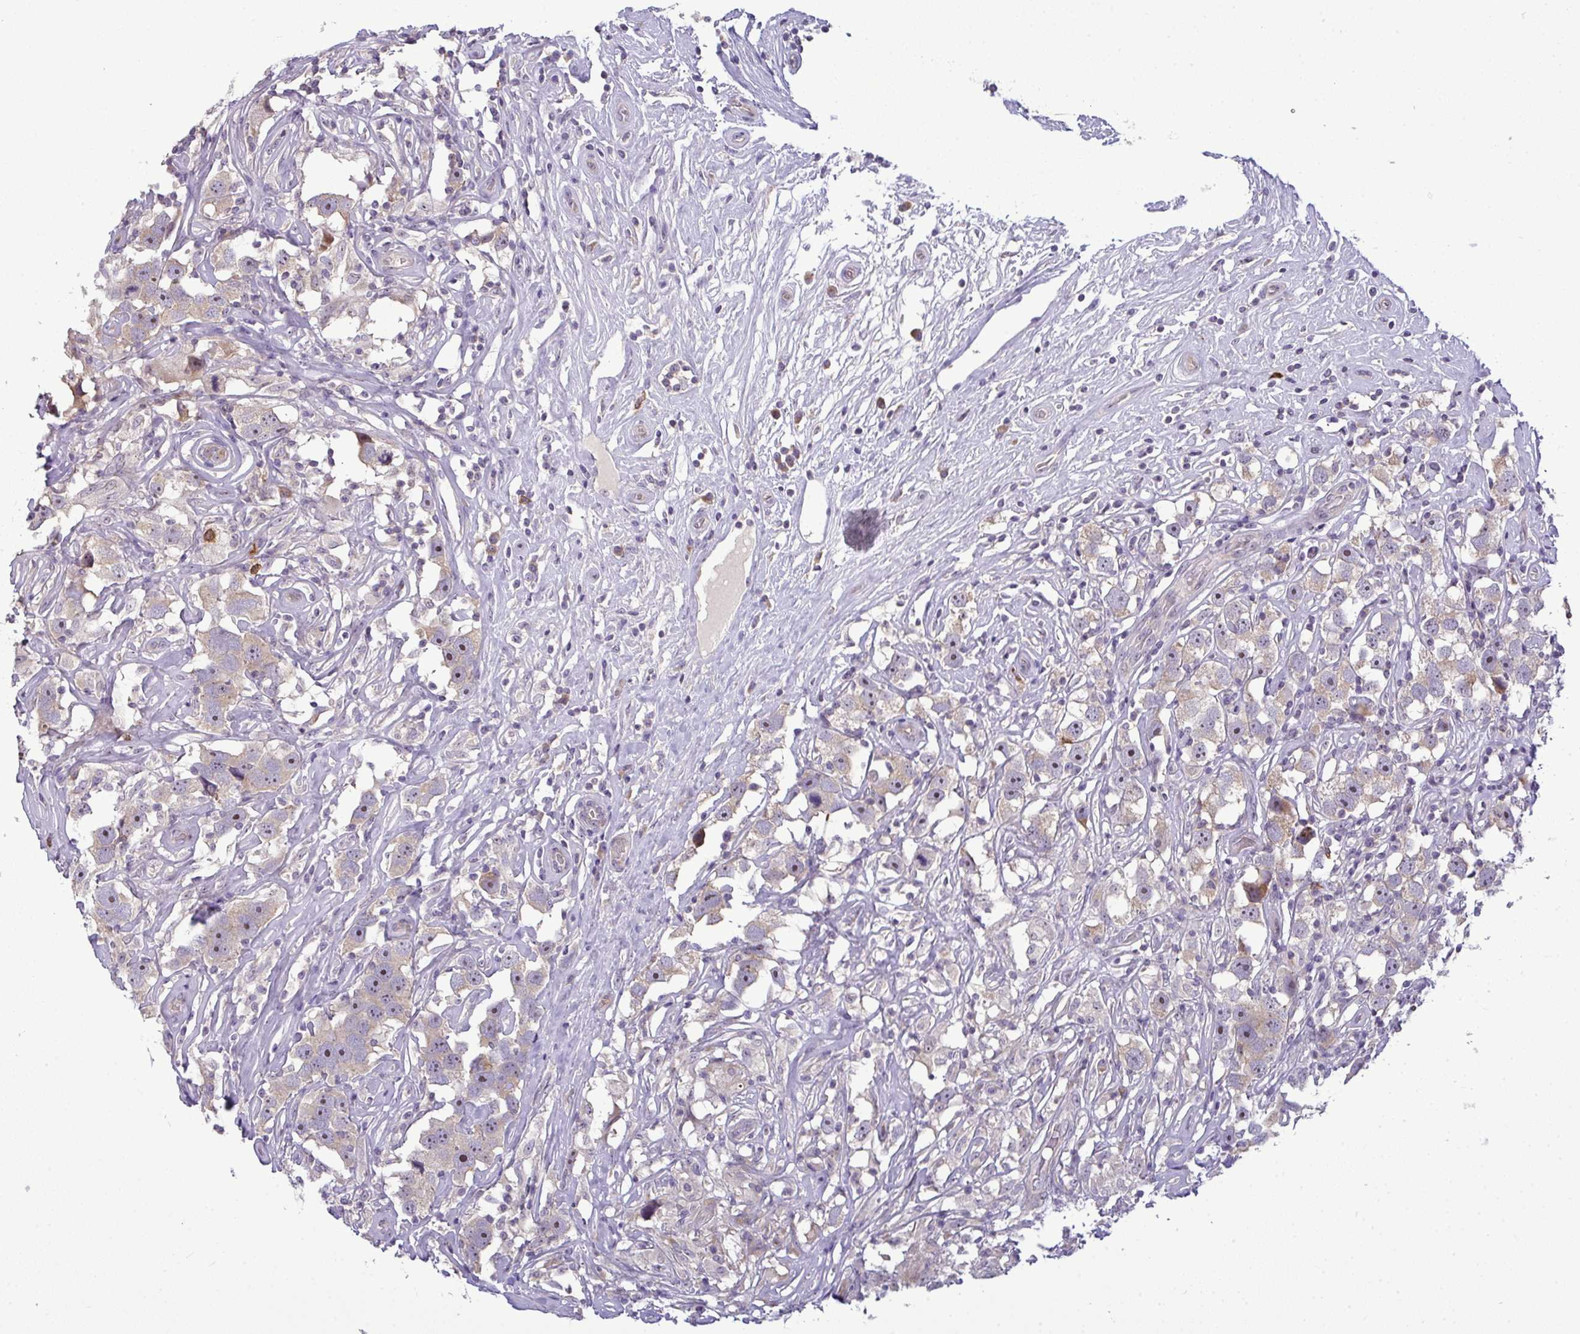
{"staining": {"intensity": "moderate", "quantity": "25%-75%", "location": "nuclear"}, "tissue": "testis cancer", "cell_type": "Tumor cells", "image_type": "cancer", "snomed": [{"axis": "morphology", "description": "Seminoma, NOS"}, {"axis": "topography", "description": "Testis"}], "caption": "Immunohistochemical staining of human seminoma (testis) displays medium levels of moderate nuclear protein expression in about 25%-75% of tumor cells. (IHC, brightfield microscopy, high magnification).", "gene": "NT5C1A", "patient": {"sex": "male", "age": 49}}